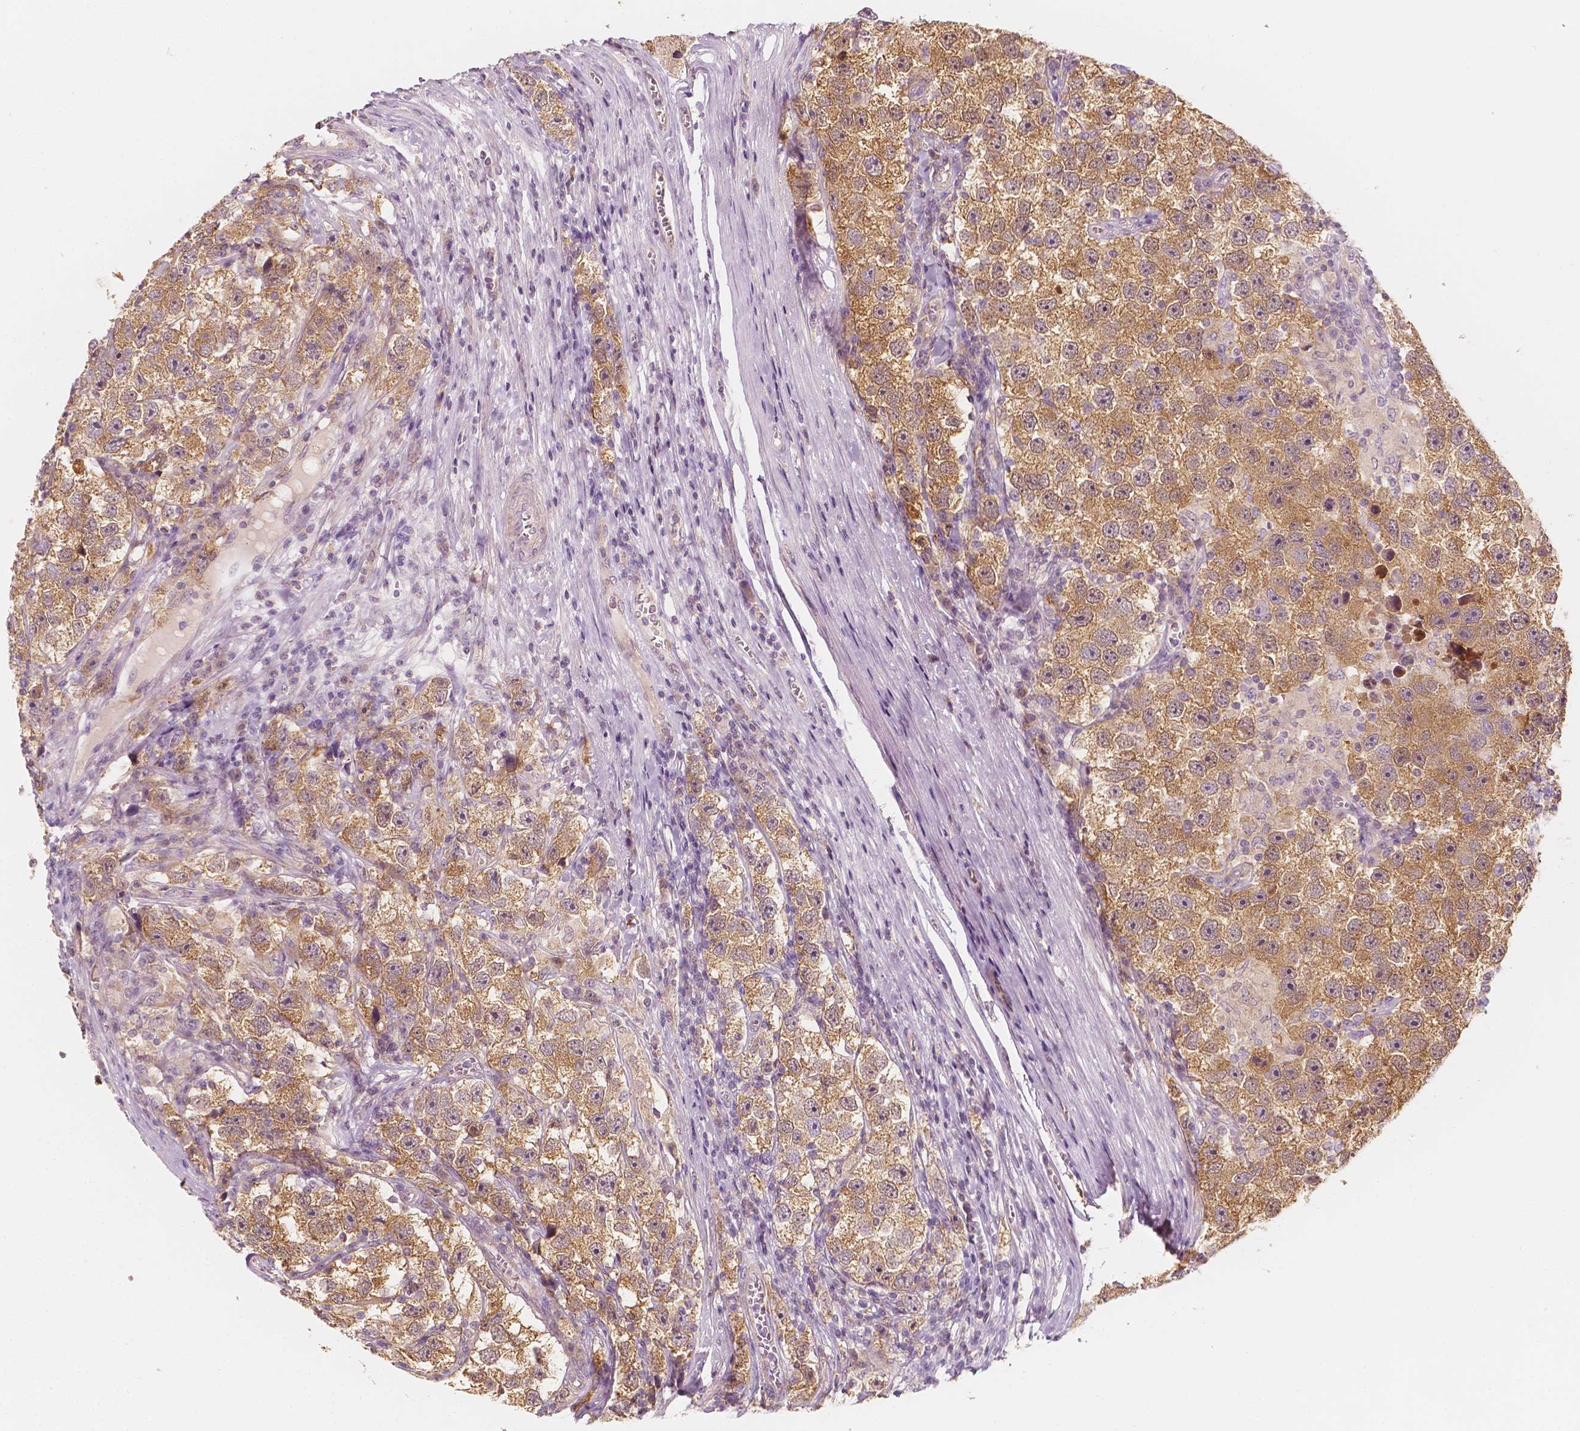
{"staining": {"intensity": "moderate", "quantity": ">75%", "location": "cytoplasmic/membranous"}, "tissue": "testis cancer", "cell_type": "Tumor cells", "image_type": "cancer", "snomed": [{"axis": "morphology", "description": "Seminoma, NOS"}, {"axis": "topography", "description": "Testis"}], "caption": "The micrograph shows a brown stain indicating the presence of a protein in the cytoplasmic/membranous of tumor cells in seminoma (testis).", "gene": "SHPK", "patient": {"sex": "male", "age": 26}}